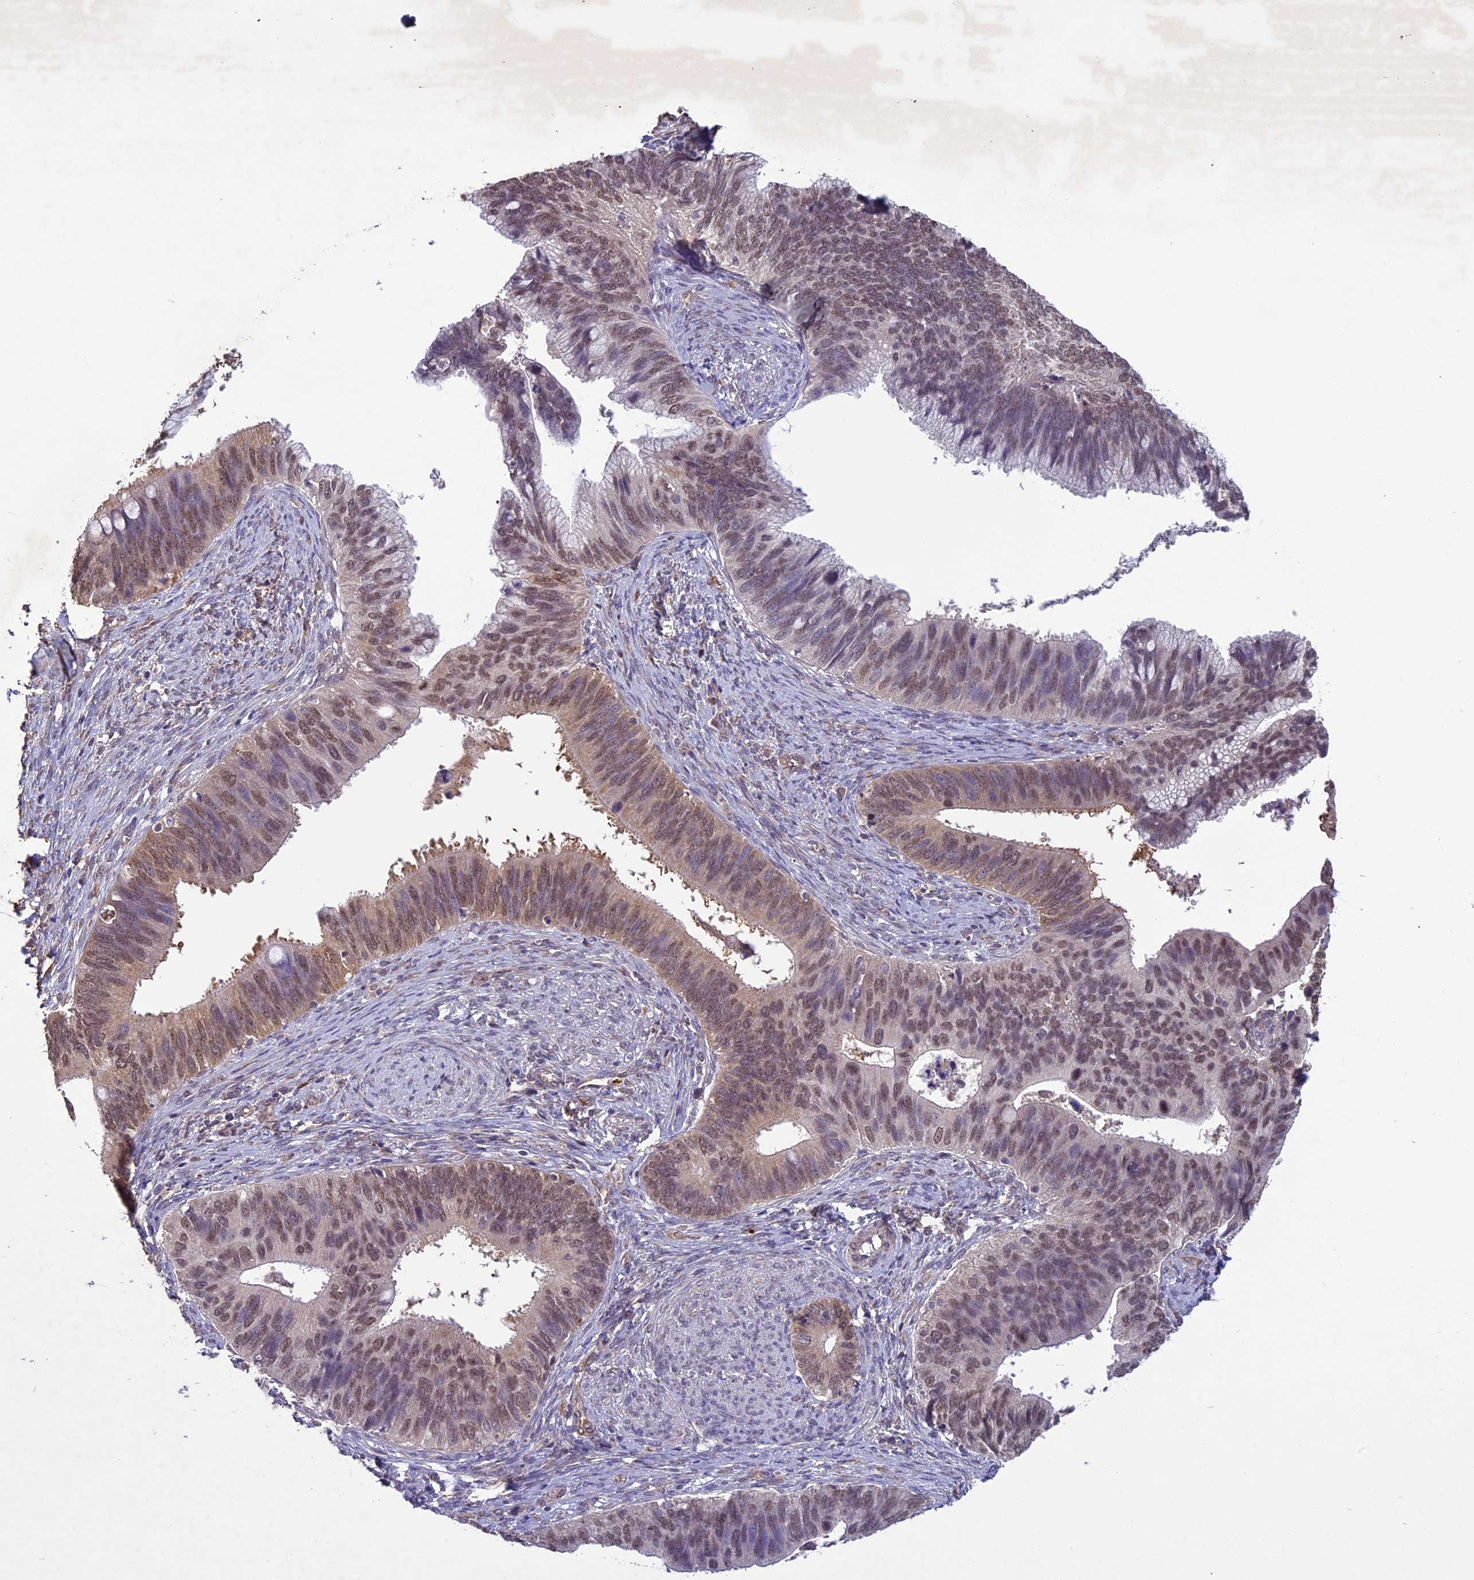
{"staining": {"intensity": "moderate", "quantity": ">75%", "location": "nuclear"}, "tissue": "cervical cancer", "cell_type": "Tumor cells", "image_type": "cancer", "snomed": [{"axis": "morphology", "description": "Adenocarcinoma, NOS"}, {"axis": "topography", "description": "Cervix"}], "caption": "High-magnification brightfield microscopy of adenocarcinoma (cervical) stained with DAB (brown) and counterstained with hematoxylin (blue). tumor cells exhibit moderate nuclear positivity is appreciated in about>75% of cells.", "gene": "C3orf70", "patient": {"sex": "female", "age": 42}}